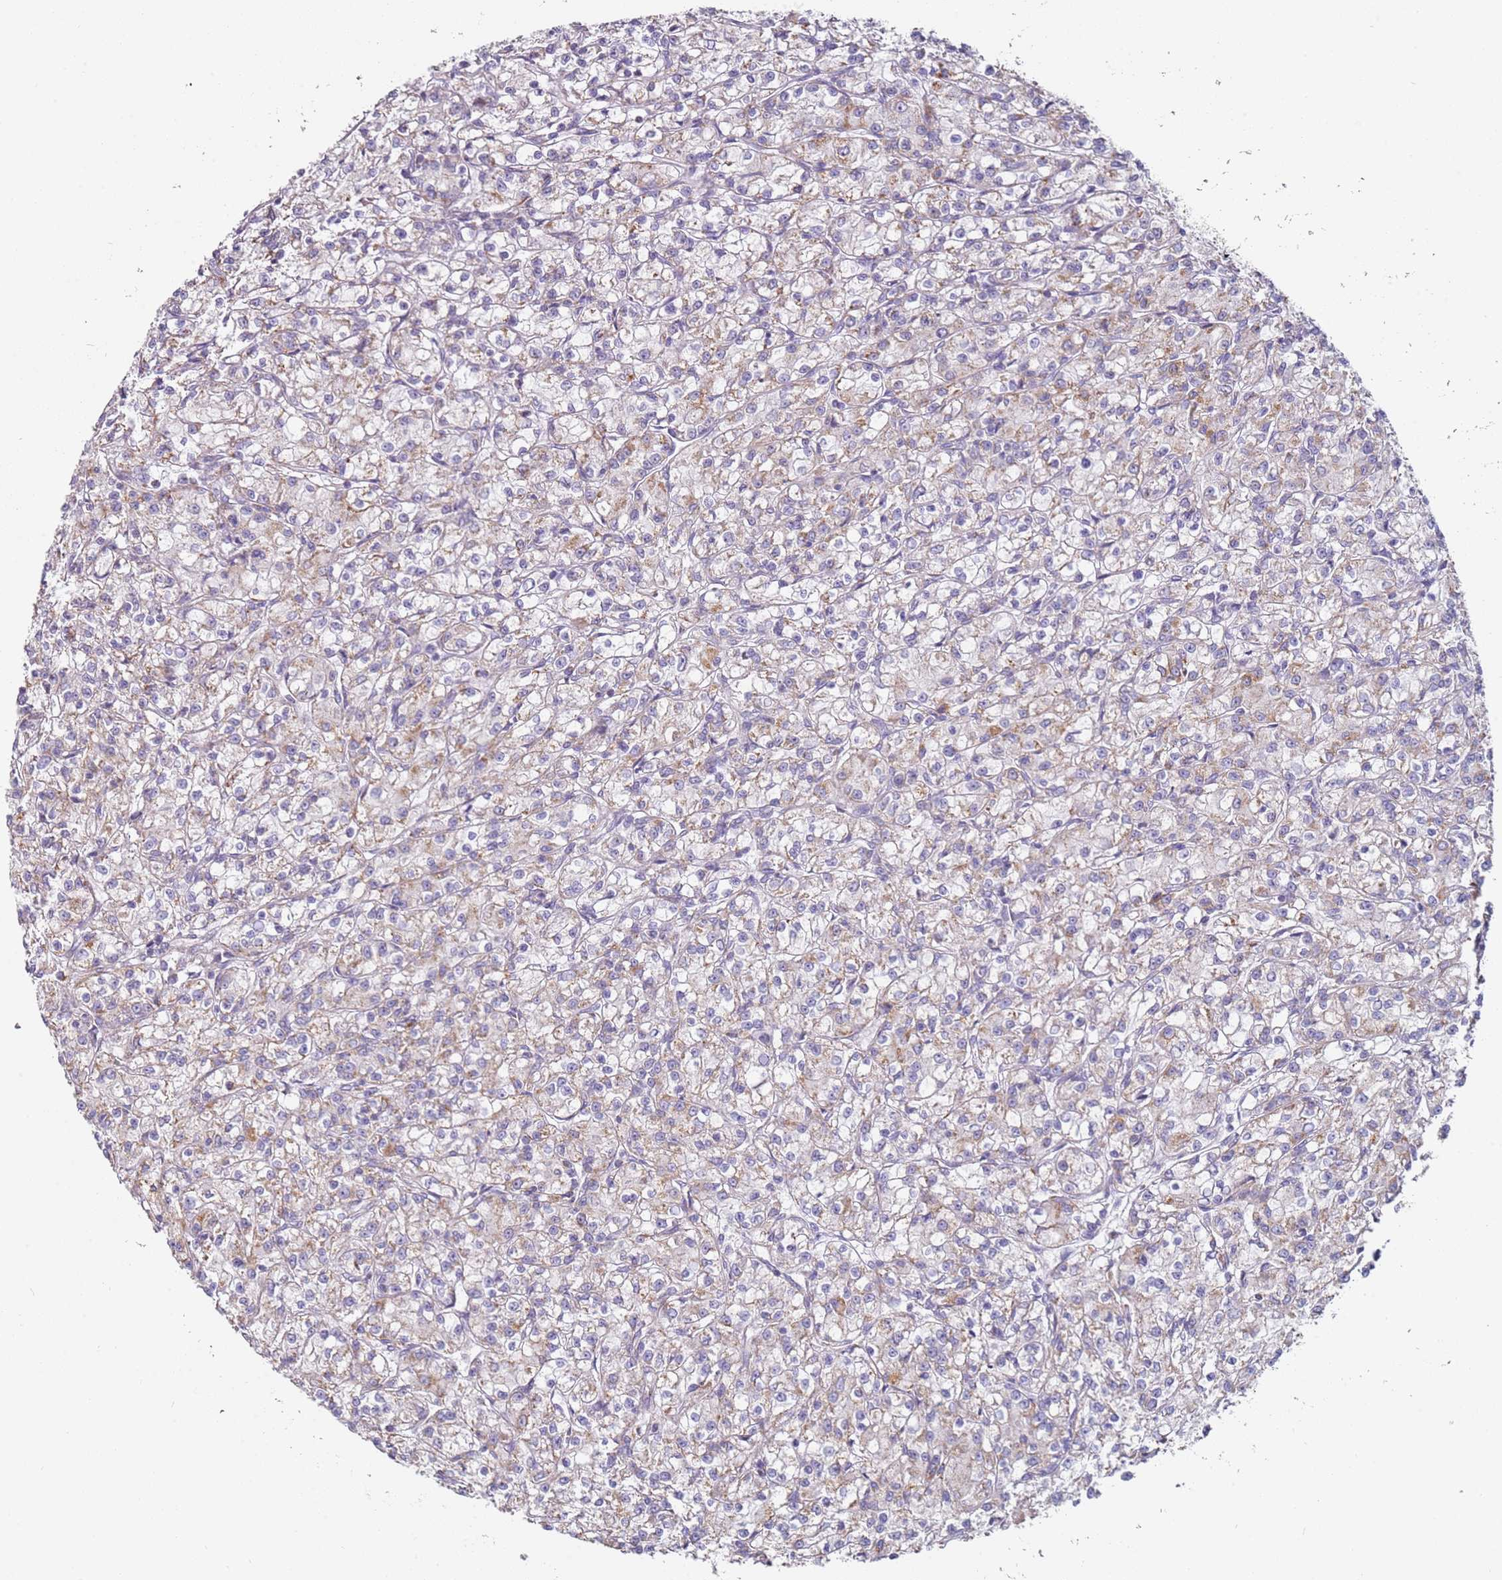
{"staining": {"intensity": "weak", "quantity": "25%-75%", "location": "cytoplasmic/membranous"}, "tissue": "renal cancer", "cell_type": "Tumor cells", "image_type": "cancer", "snomed": [{"axis": "morphology", "description": "Adenocarcinoma, NOS"}, {"axis": "topography", "description": "Kidney"}], "caption": "An image of human renal adenocarcinoma stained for a protein displays weak cytoplasmic/membranous brown staining in tumor cells.", "gene": "ALS2", "patient": {"sex": "female", "age": 59}}